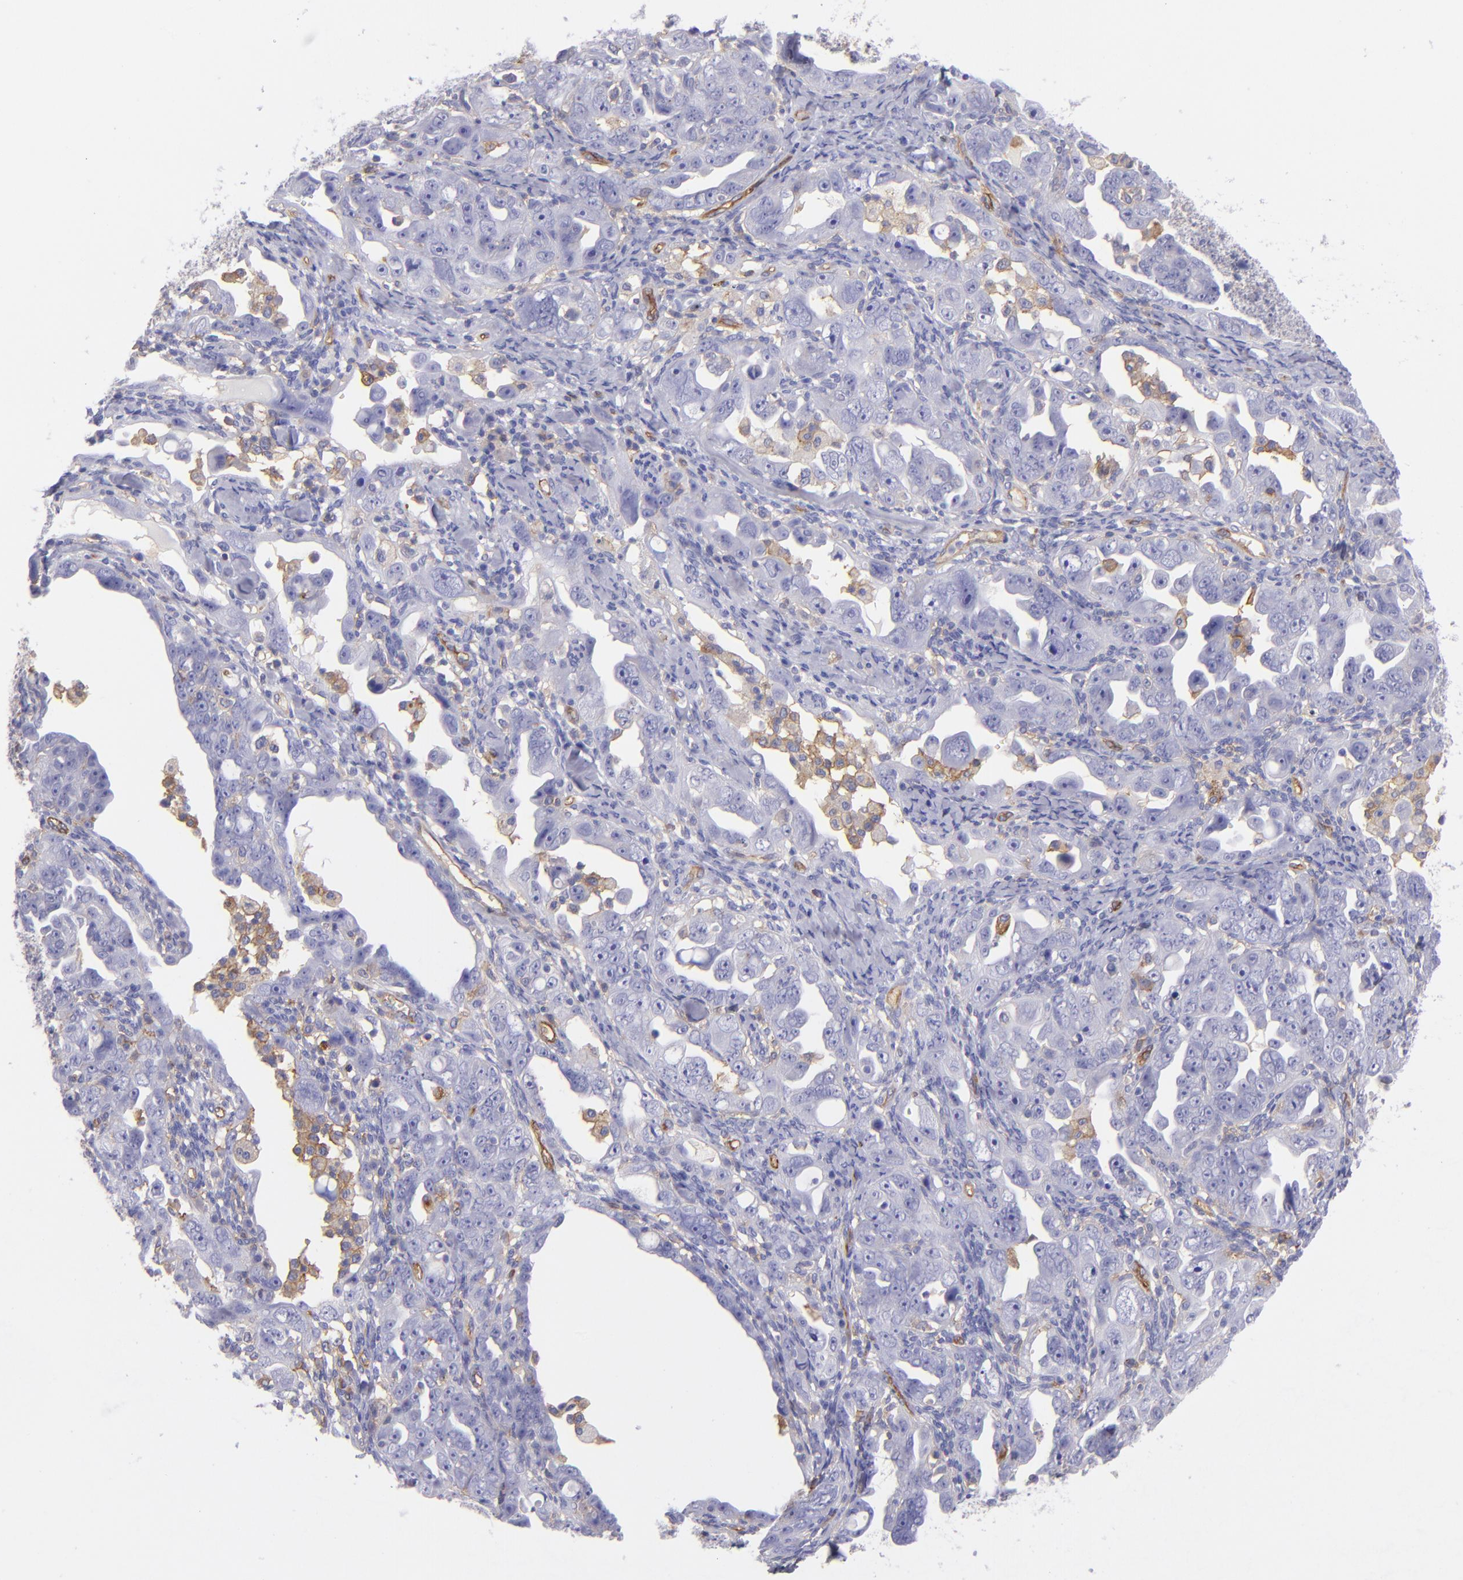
{"staining": {"intensity": "weak", "quantity": "<25%", "location": "cytoplasmic/membranous"}, "tissue": "ovarian cancer", "cell_type": "Tumor cells", "image_type": "cancer", "snomed": [{"axis": "morphology", "description": "Cystadenocarcinoma, serous, NOS"}, {"axis": "topography", "description": "Ovary"}], "caption": "Tumor cells show no significant protein positivity in serous cystadenocarcinoma (ovarian).", "gene": "ENTPD1", "patient": {"sex": "female", "age": 66}}